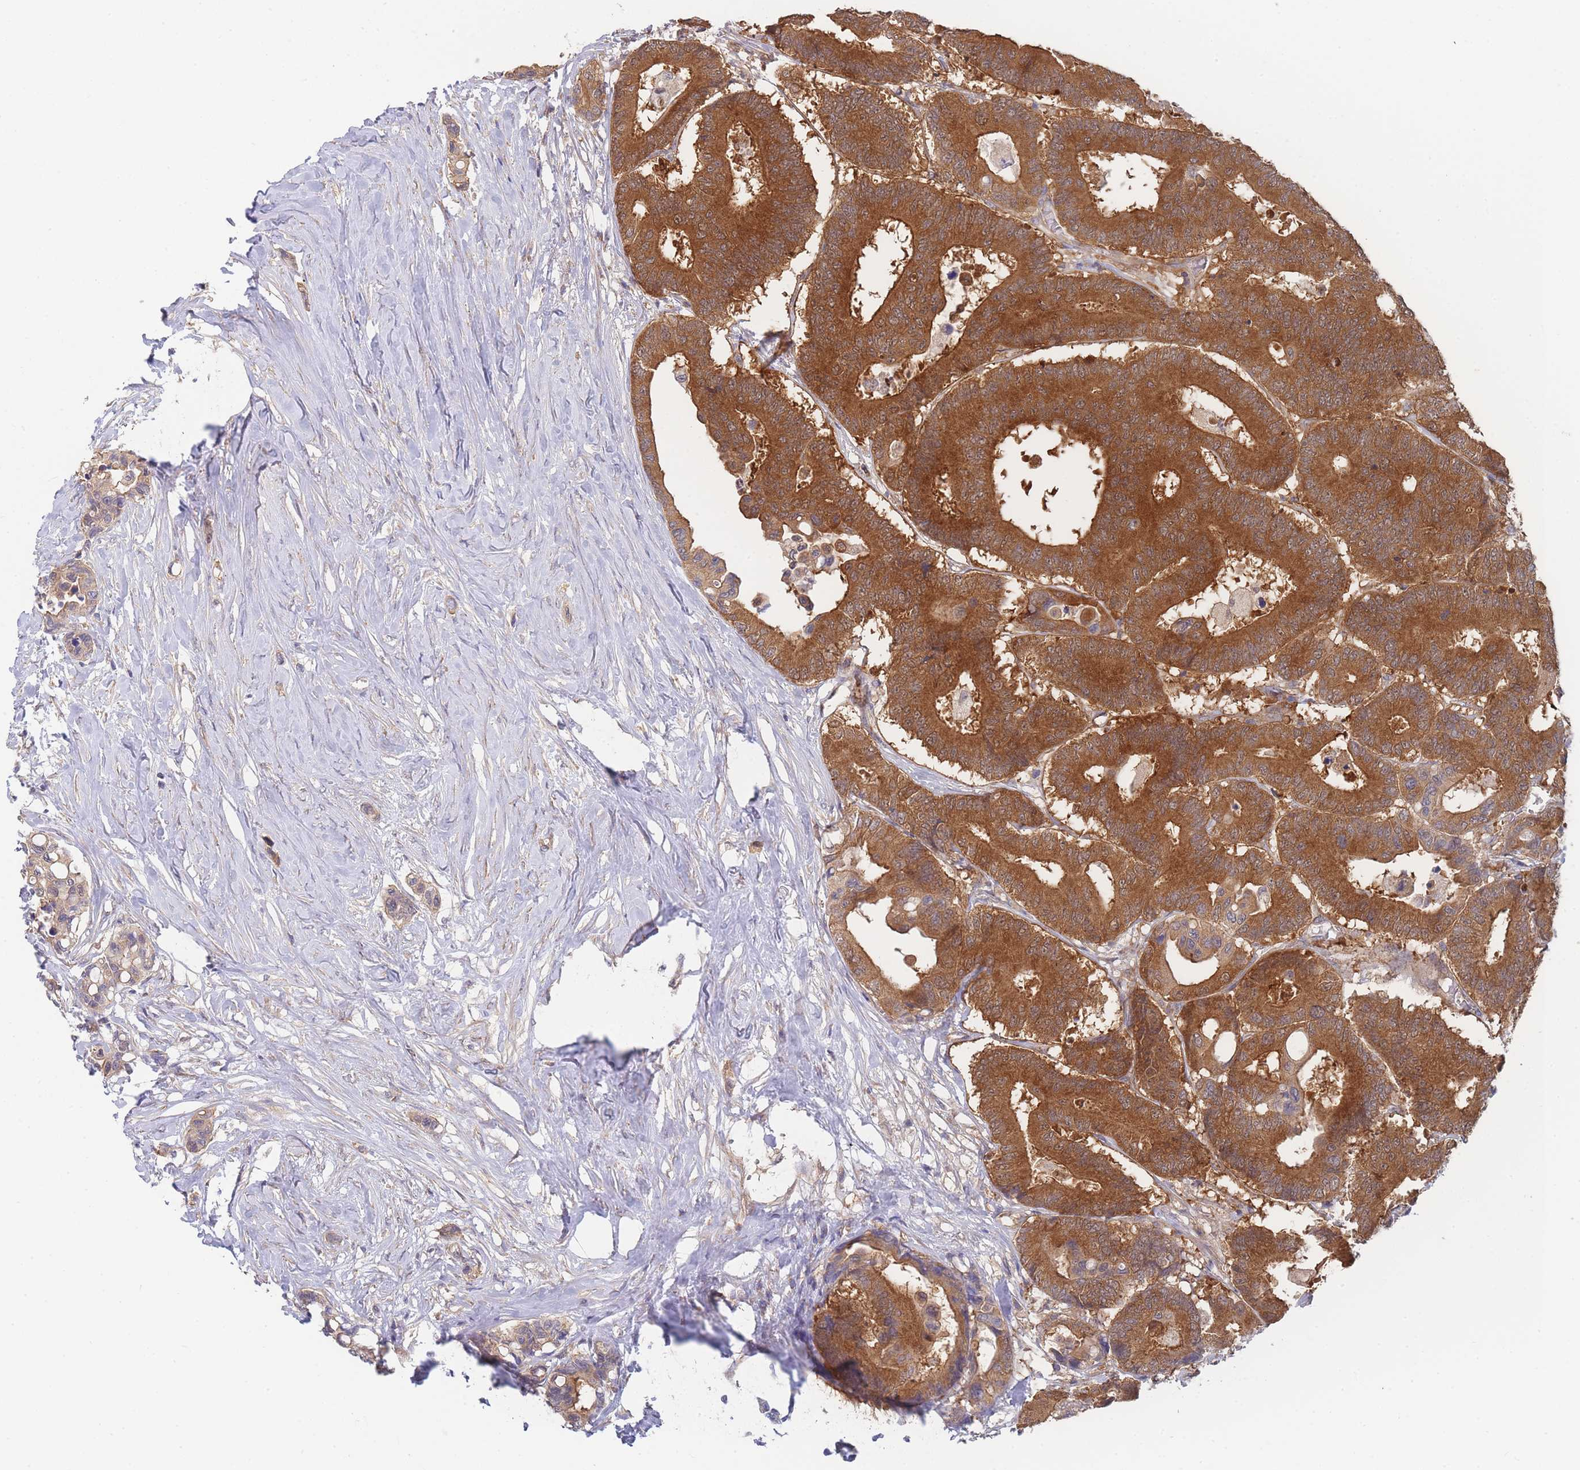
{"staining": {"intensity": "strong", "quantity": ">75%", "location": "cytoplasmic/membranous"}, "tissue": "colorectal cancer", "cell_type": "Tumor cells", "image_type": "cancer", "snomed": [{"axis": "morphology", "description": "Normal tissue, NOS"}, {"axis": "morphology", "description": "Adenocarcinoma, NOS"}, {"axis": "topography", "description": "Colon"}], "caption": "Human colorectal cancer stained for a protein (brown) demonstrates strong cytoplasmic/membranous positive expression in about >75% of tumor cells.", "gene": "MRPS18B", "patient": {"sex": "male", "age": 82}}